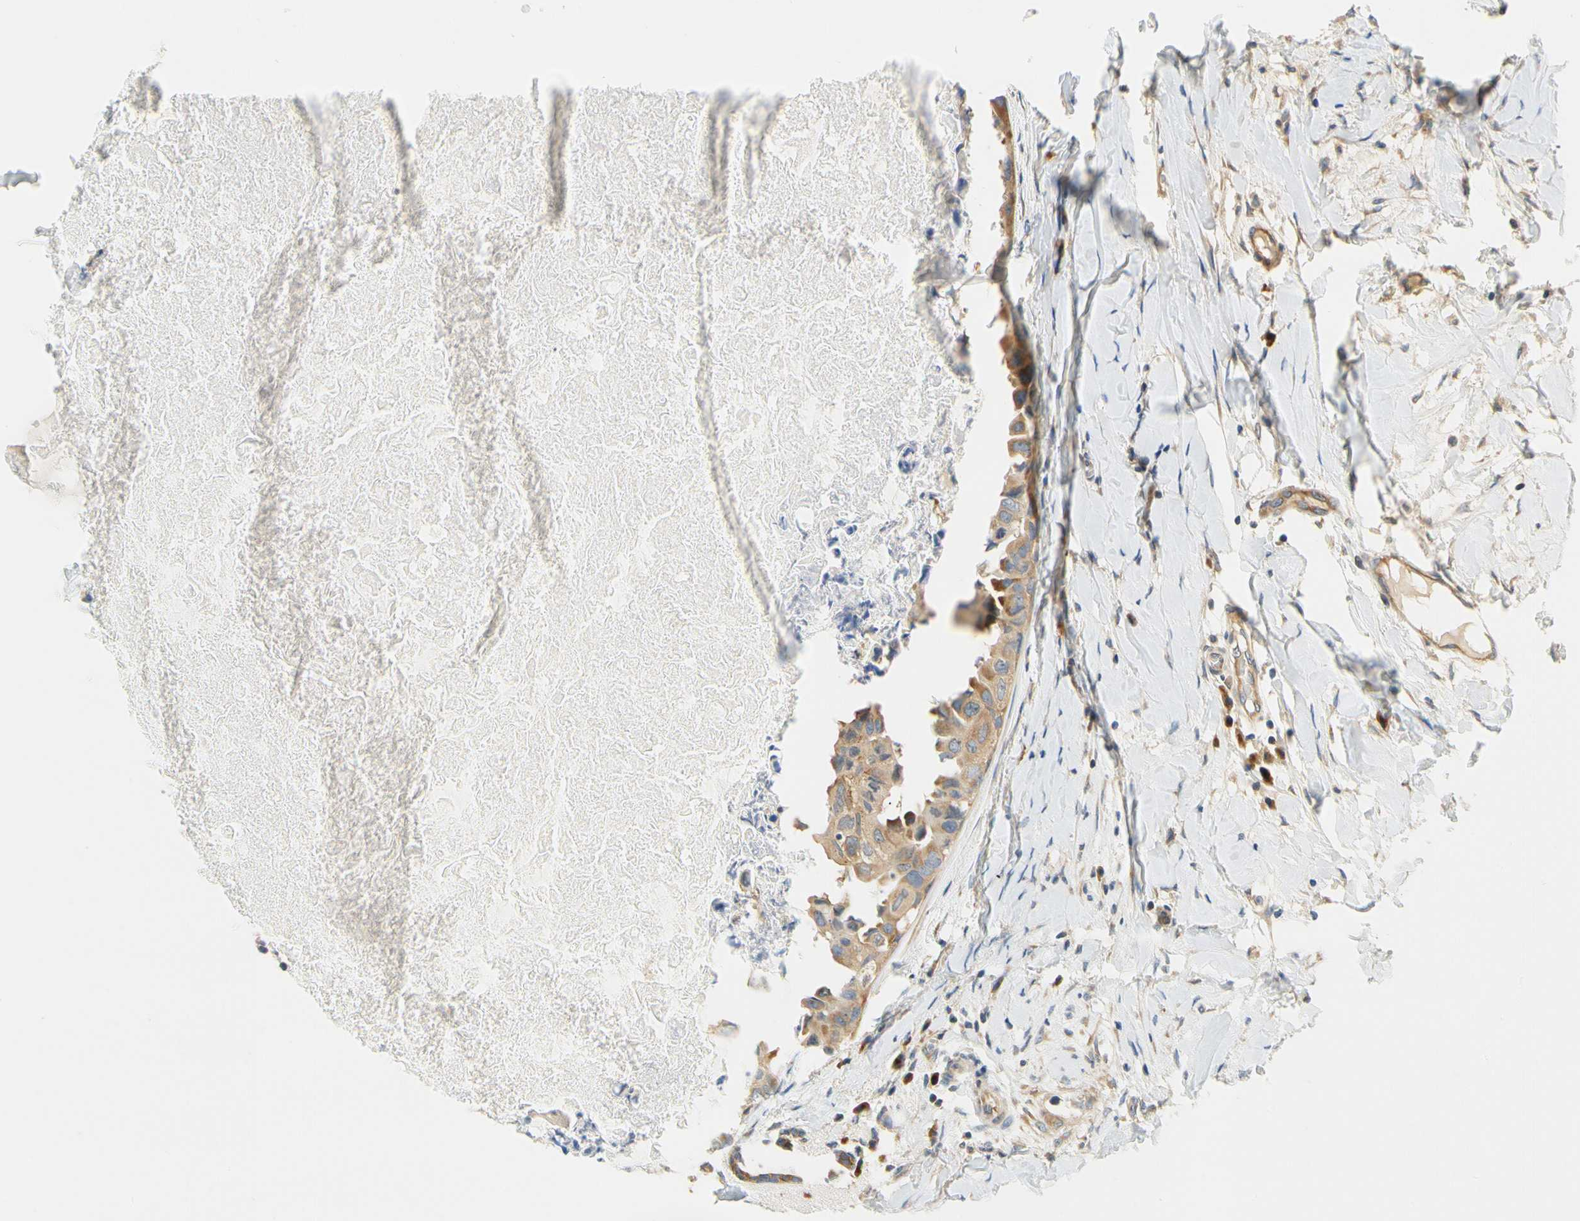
{"staining": {"intensity": "moderate", "quantity": ">75%", "location": "cytoplasmic/membranous"}, "tissue": "breast cancer", "cell_type": "Tumor cells", "image_type": "cancer", "snomed": [{"axis": "morphology", "description": "Duct carcinoma"}, {"axis": "topography", "description": "Breast"}], "caption": "Breast invasive ductal carcinoma was stained to show a protein in brown. There is medium levels of moderate cytoplasmic/membranous staining in approximately >75% of tumor cells.", "gene": "LRRC47", "patient": {"sex": "female", "age": 40}}